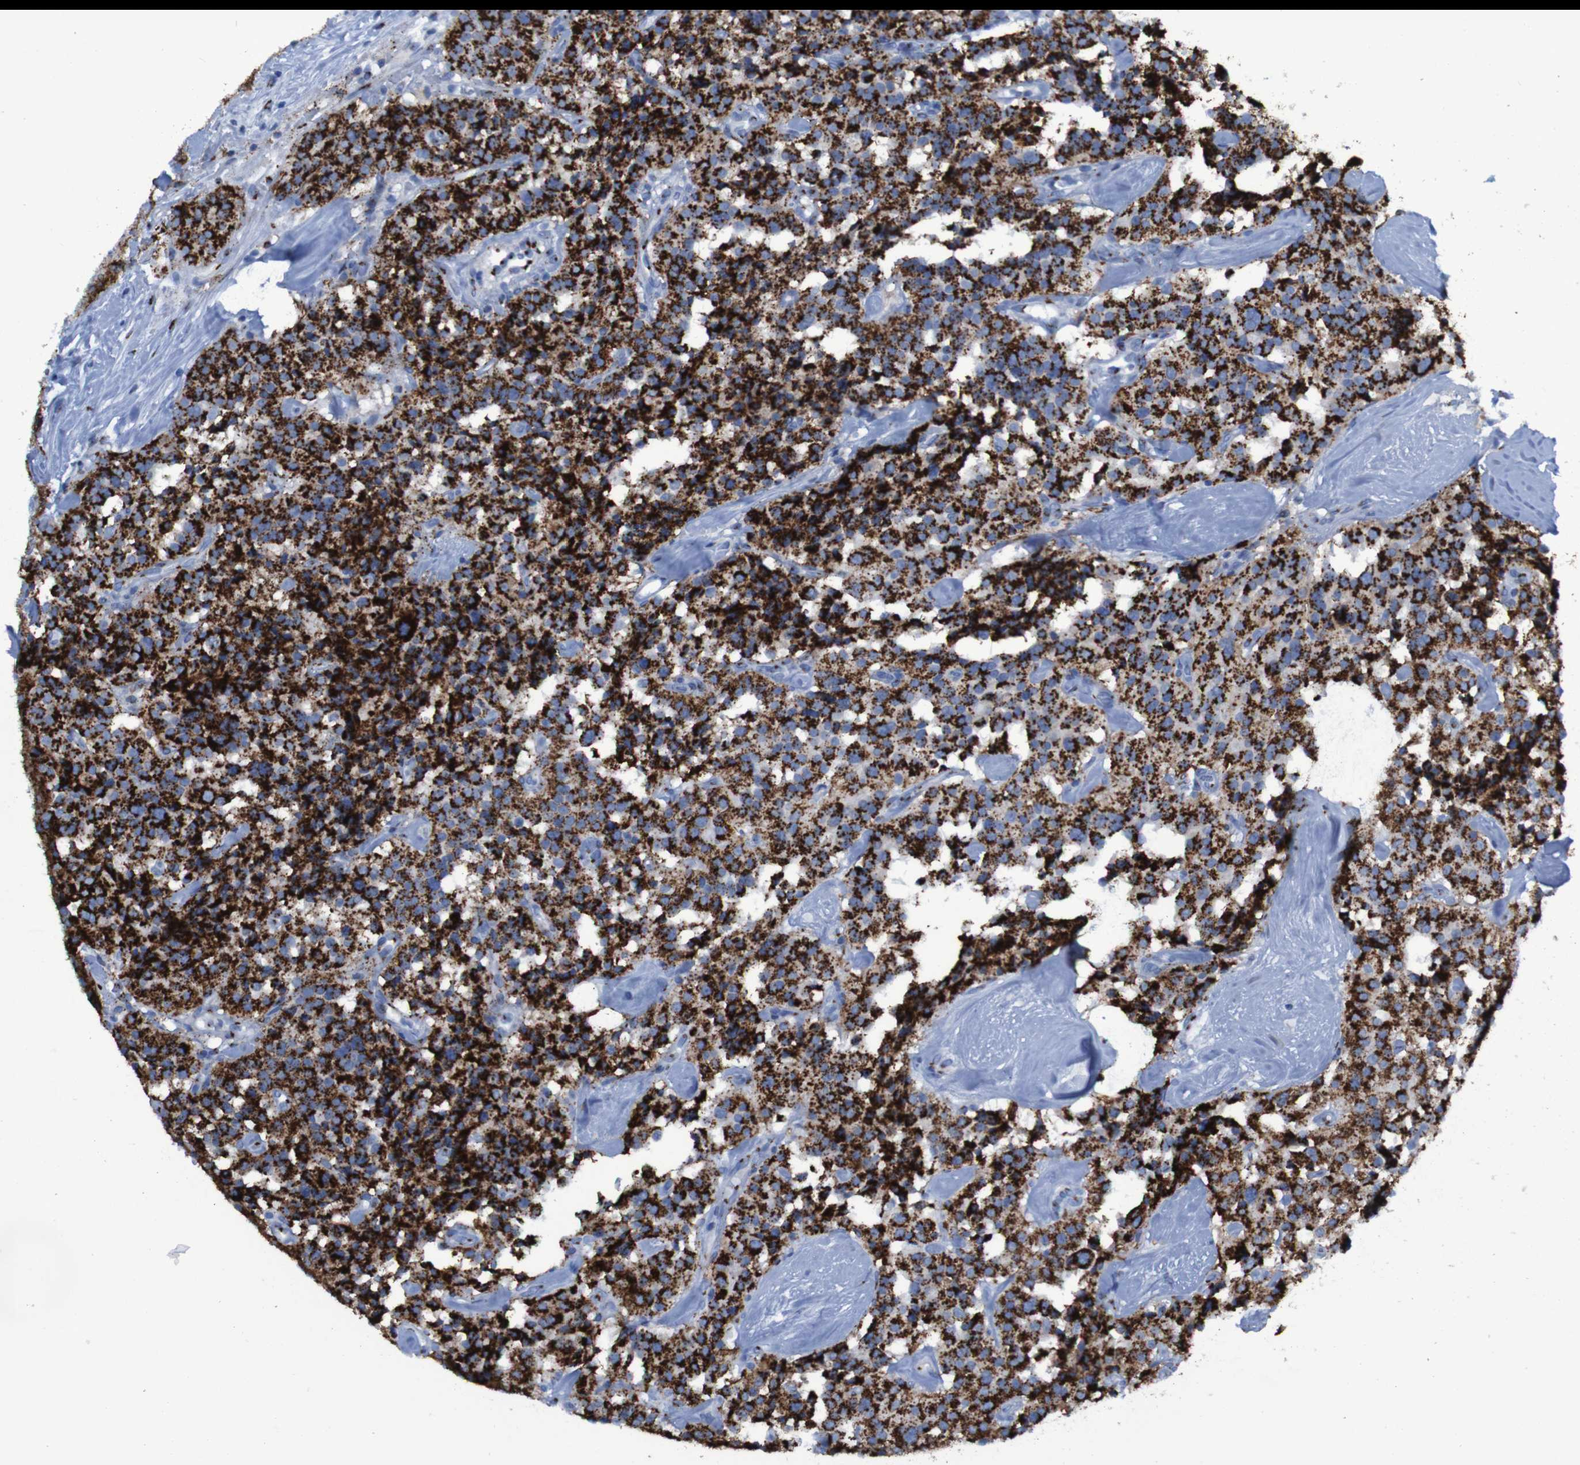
{"staining": {"intensity": "strong", "quantity": ">75%", "location": "cytoplasmic/membranous"}, "tissue": "carcinoid", "cell_type": "Tumor cells", "image_type": "cancer", "snomed": [{"axis": "morphology", "description": "Carcinoid, malignant, NOS"}, {"axis": "topography", "description": "Lung"}], "caption": "Strong cytoplasmic/membranous expression is present in approximately >75% of tumor cells in carcinoid.", "gene": "GOLM1", "patient": {"sex": "male", "age": 30}}